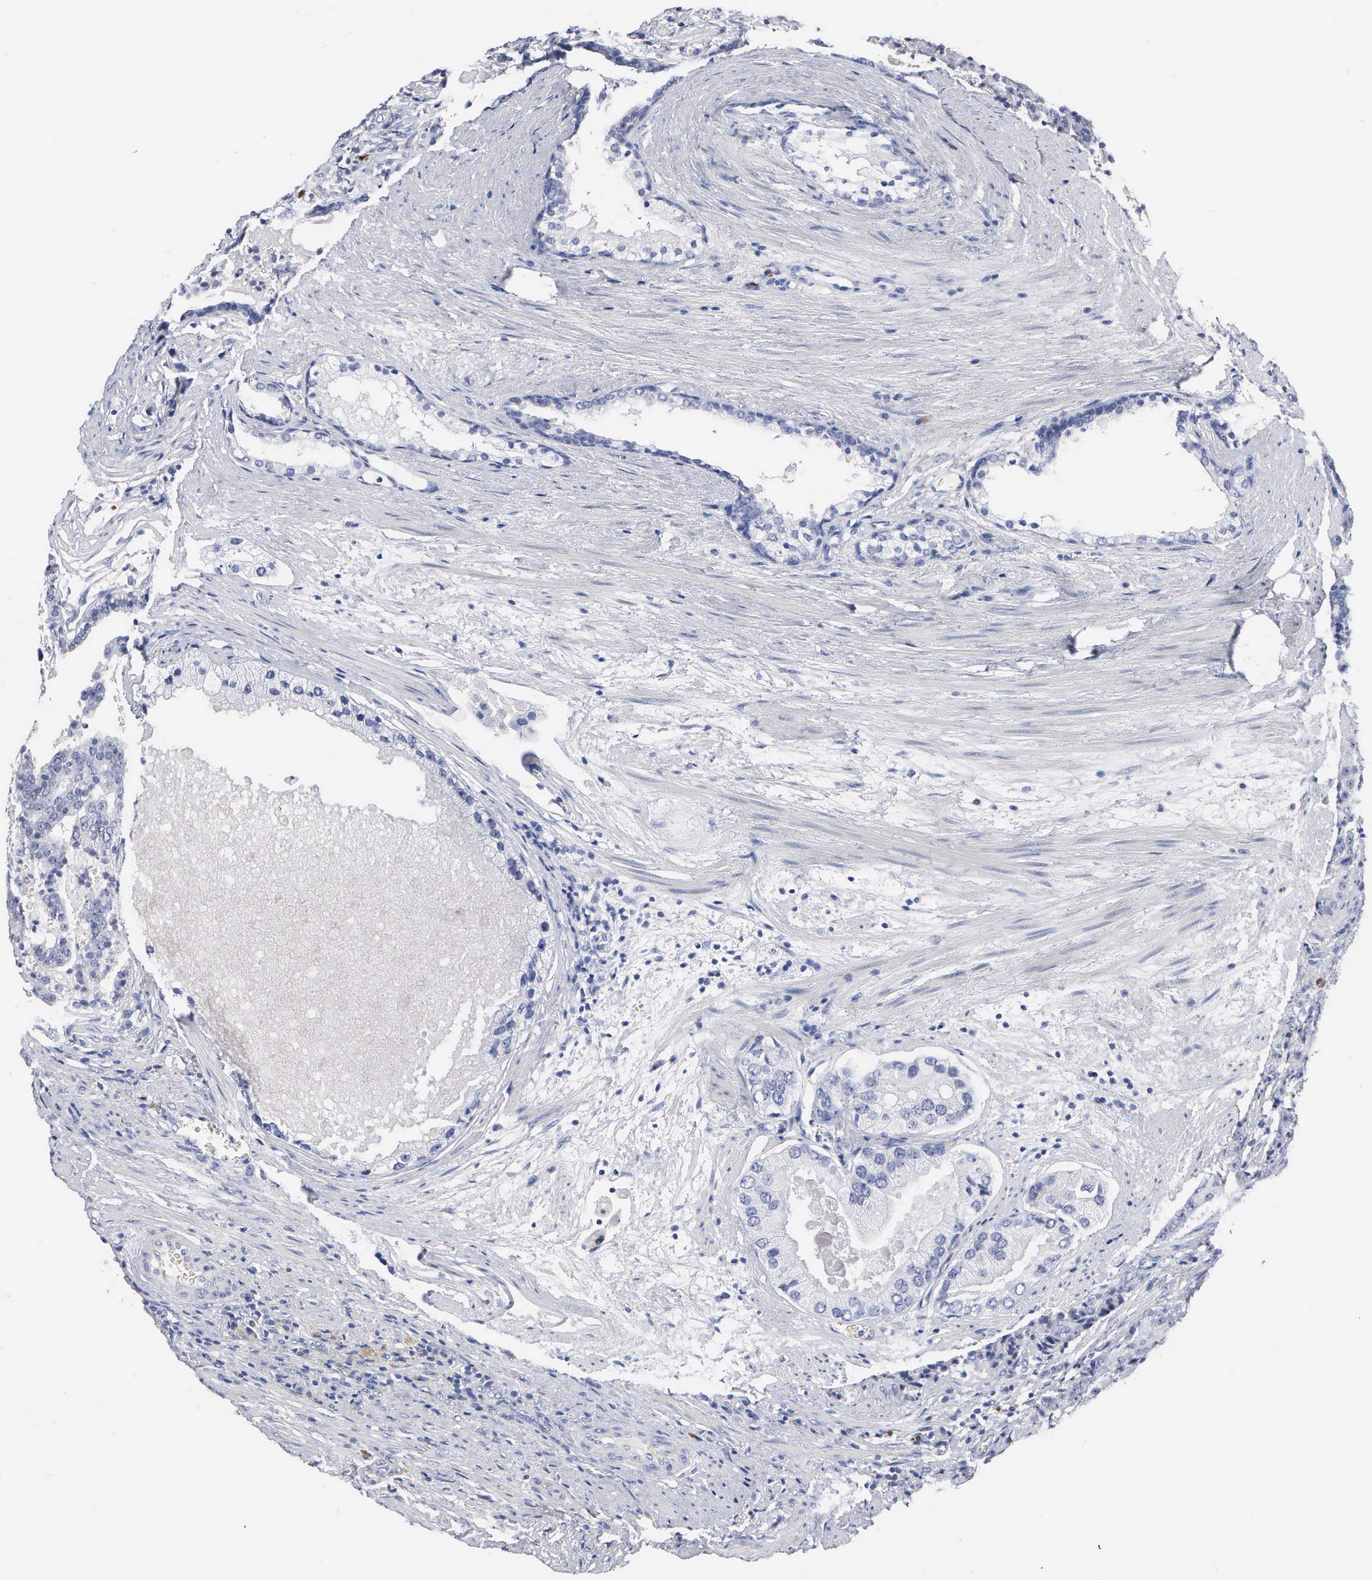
{"staining": {"intensity": "negative", "quantity": "none", "location": "none"}, "tissue": "prostate cancer", "cell_type": "Tumor cells", "image_type": "cancer", "snomed": [{"axis": "morphology", "description": "Adenocarcinoma, Medium grade"}, {"axis": "topography", "description": "Prostate"}], "caption": "Human prostate cancer stained for a protein using immunohistochemistry displays no staining in tumor cells.", "gene": "ASPHD2", "patient": {"sex": "male", "age": 70}}